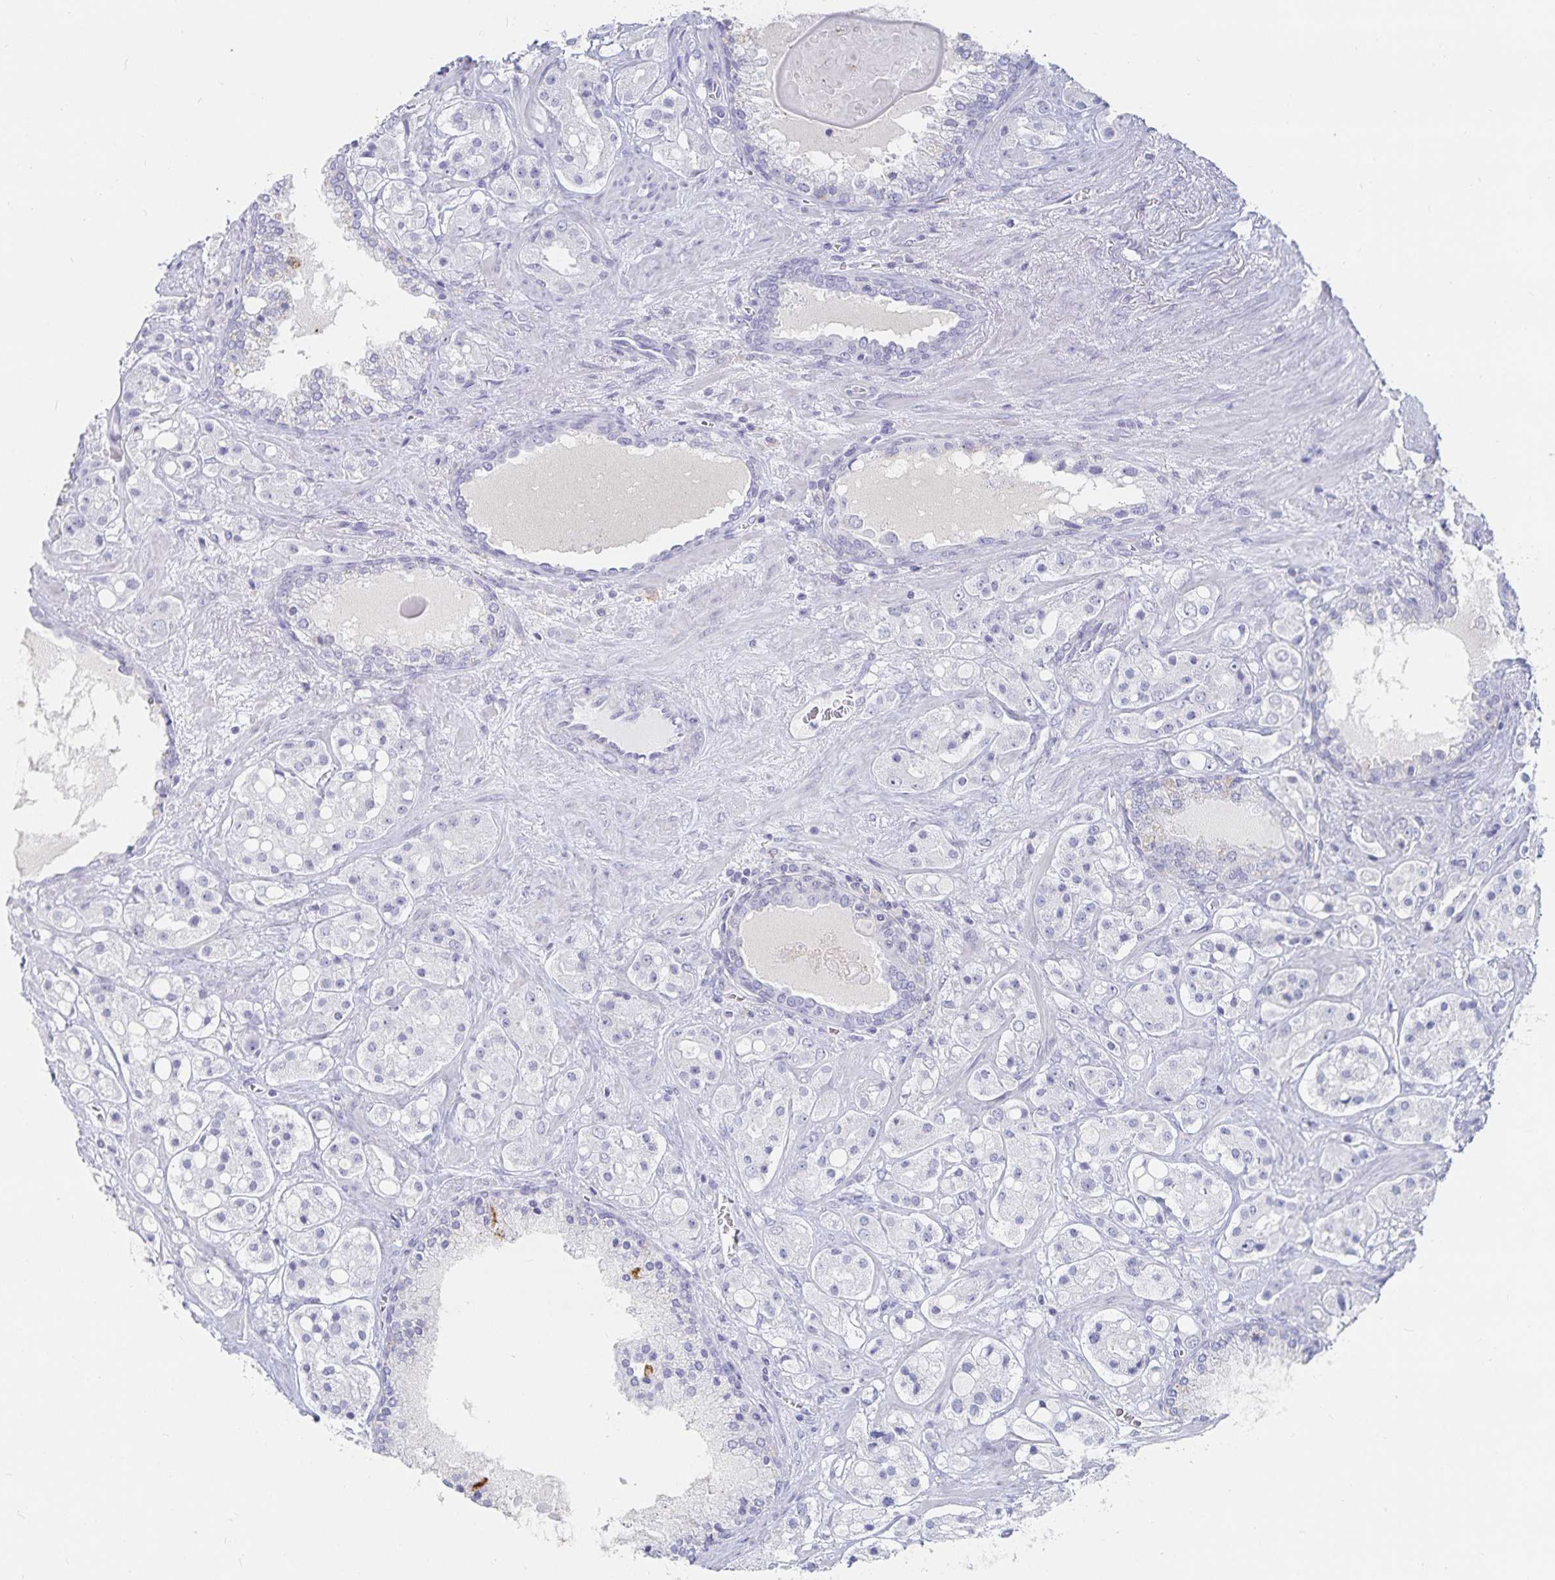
{"staining": {"intensity": "negative", "quantity": "none", "location": "none"}, "tissue": "prostate cancer", "cell_type": "Tumor cells", "image_type": "cancer", "snomed": [{"axis": "morphology", "description": "Adenocarcinoma, High grade"}, {"axis": "topography", "description": "Prostate"}], "caption": "Immunohistochemistry (IHC) image of neoplastic tissue: human prostate cancer stained with DAB (3,3'-diaminobenzidine) shows no significant protein staining in tumor cells.", "gene": "SFTPA1", "patient": {"sex": "male", "age": 67}}